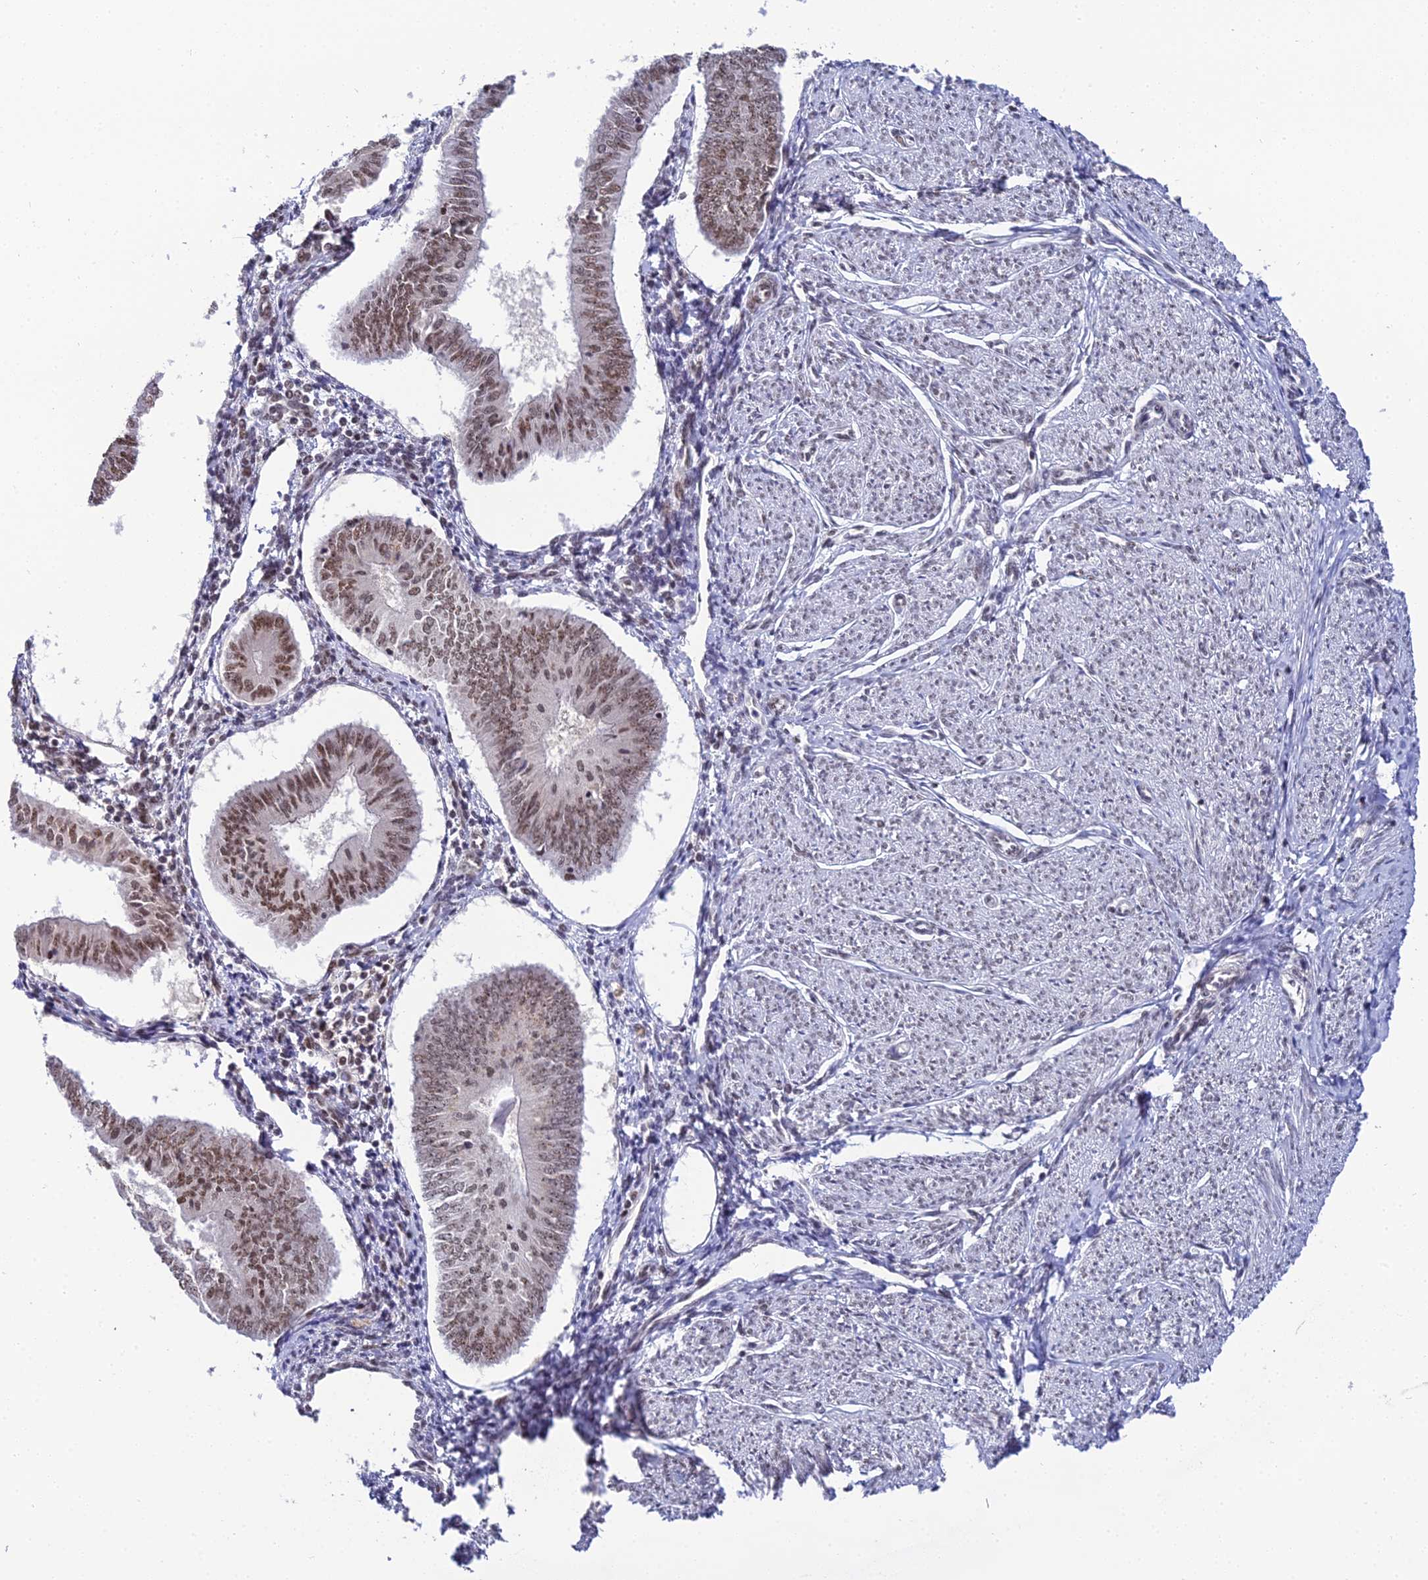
{"staining": {"intensity": "moderate", "quantity": ">75%", "location": "nuclear"}, "tissue": "endometrial cancer", "cell_type": "Tumor cells", "image_type": "cancer", "snomed": [{"axis": "morphology", "description": "Adenocarcinoma, NOS"}, {"axis": "topography", "description": "Endometrium"}], "caption": "This is an image of IHC staining of endometrial cancer (adenocarcinoma), which shows moderate staining in the nuclear of tumor cells.", "gene": "EXOSC3", "patient": {"sex": "female", "age": 58}}